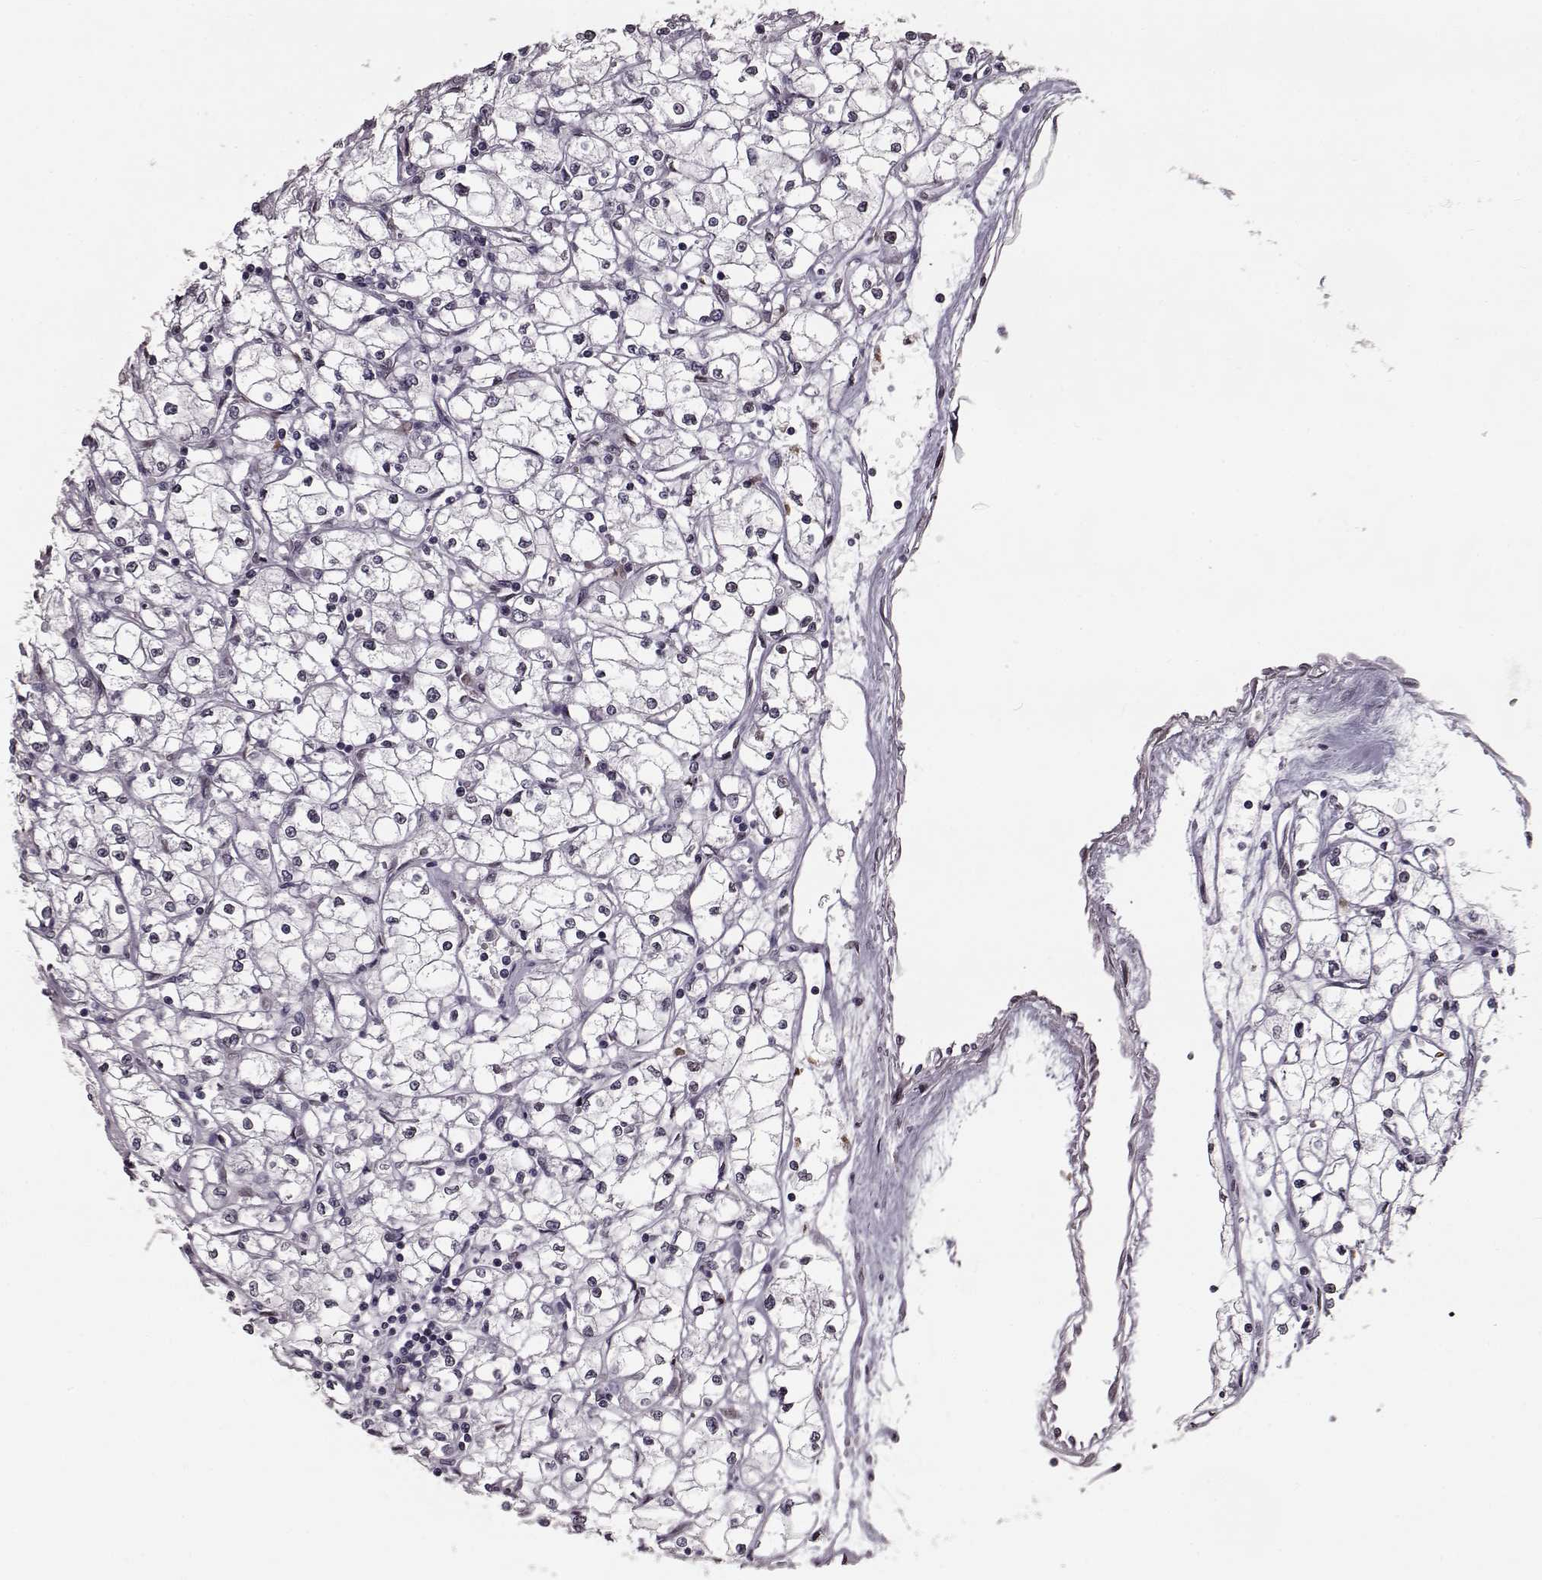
{"staining": {"intensity": "negative", "quantity": "none", "location": "none"}, "tissue": "renal cancer", "cell_type": "Tumor cells", "image_type": "cancer", "snomed": [{"axis": "morphology", "description": "Adenocarcinoma, NOS"}, {"axis": "topography", "description": "Kidney"}], "caption": "Protein analysis of renal adenocarcinoma reveals no significant positivity in tumor cells.", "gene": "NUP37", "patient": {"sex": "male", "age": 67}}